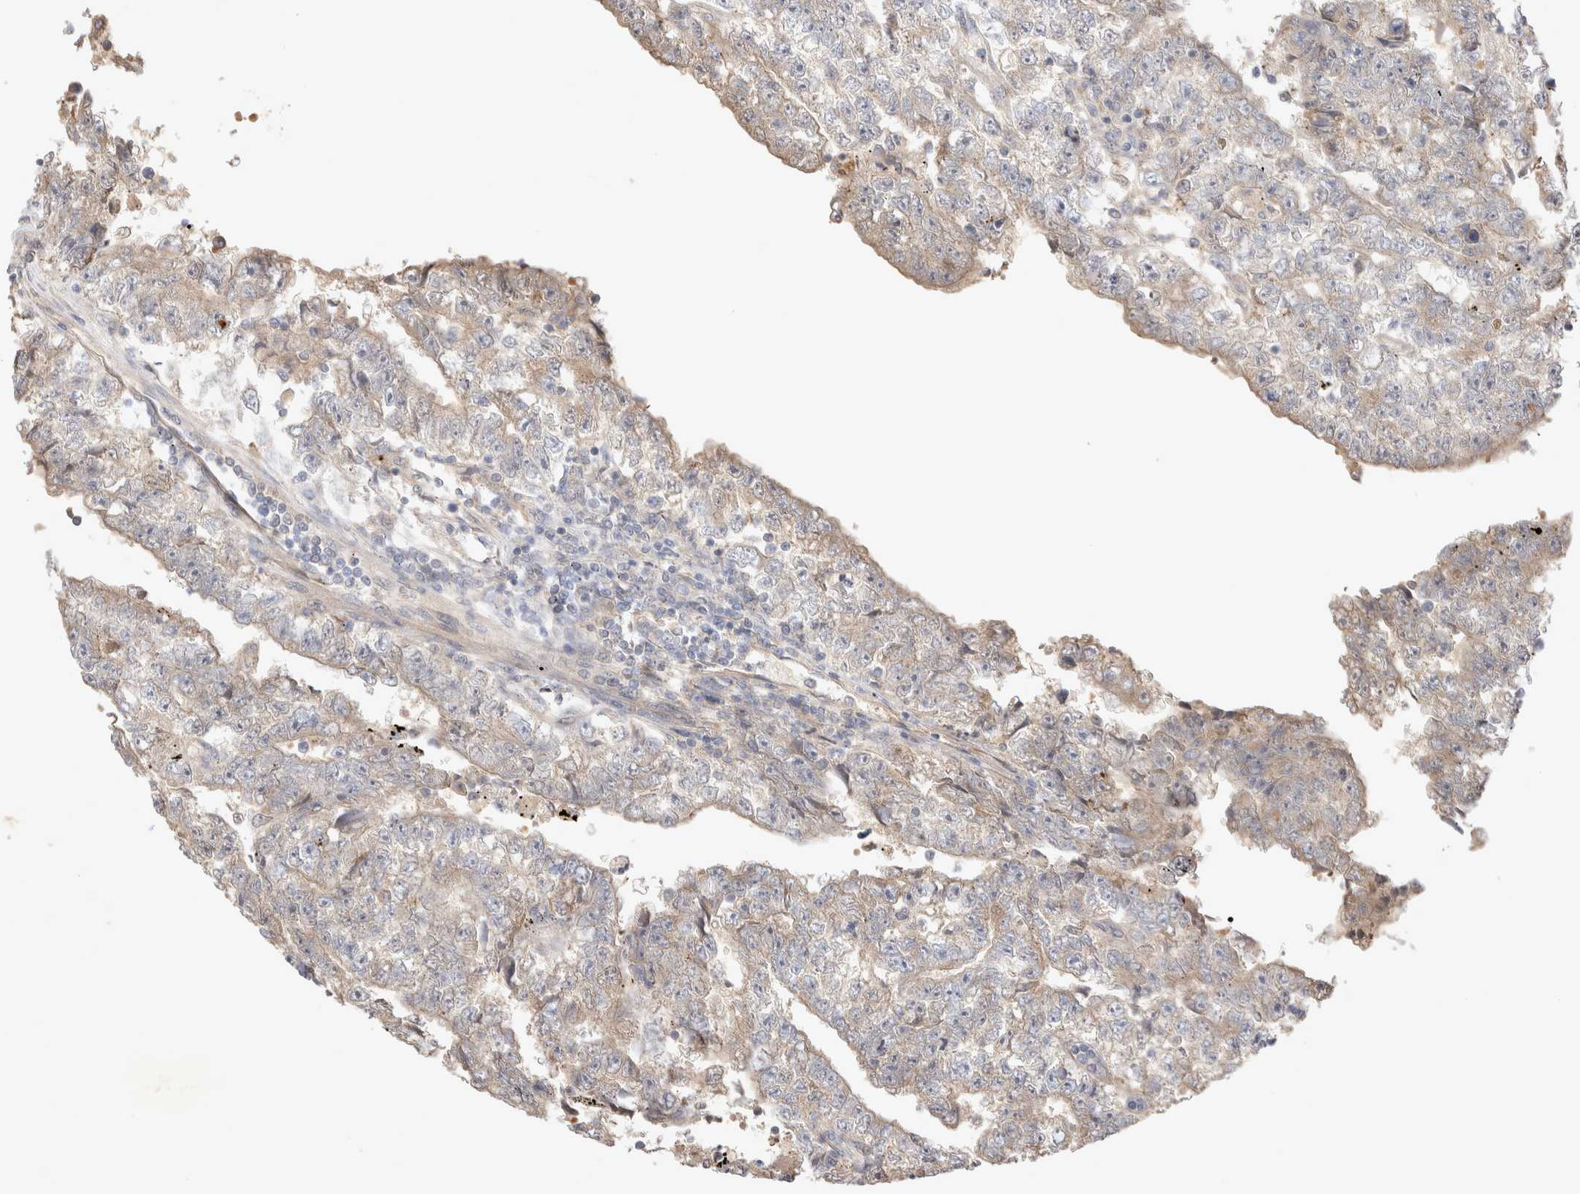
{"staining": {"intensity": "weak", "quantity": "25%-75%", "location": "cytoplasmic/membranous"}, "tissue": "testis cancer", "cell_type": "Tumor cells", "image_type": "cancer", "snomed": [{"axis": "morphology", "description": "Carcinoma, Embryonal, NOS"}, {"axis": "topography", "description": "Testis"}], "caption": "Tumor cells exhibit low levels of weak cytoplasmic/membranous expression in approximately 25%-75% of cells in testis cancer (embryonal carcinoma). The protein of interest is stained brown, and the nuclei are stained in blue (DAB IHC with brightfield microscopy, high magnification).", "gene": "NMU", "patient": {"sex": "male", "age": 25}}